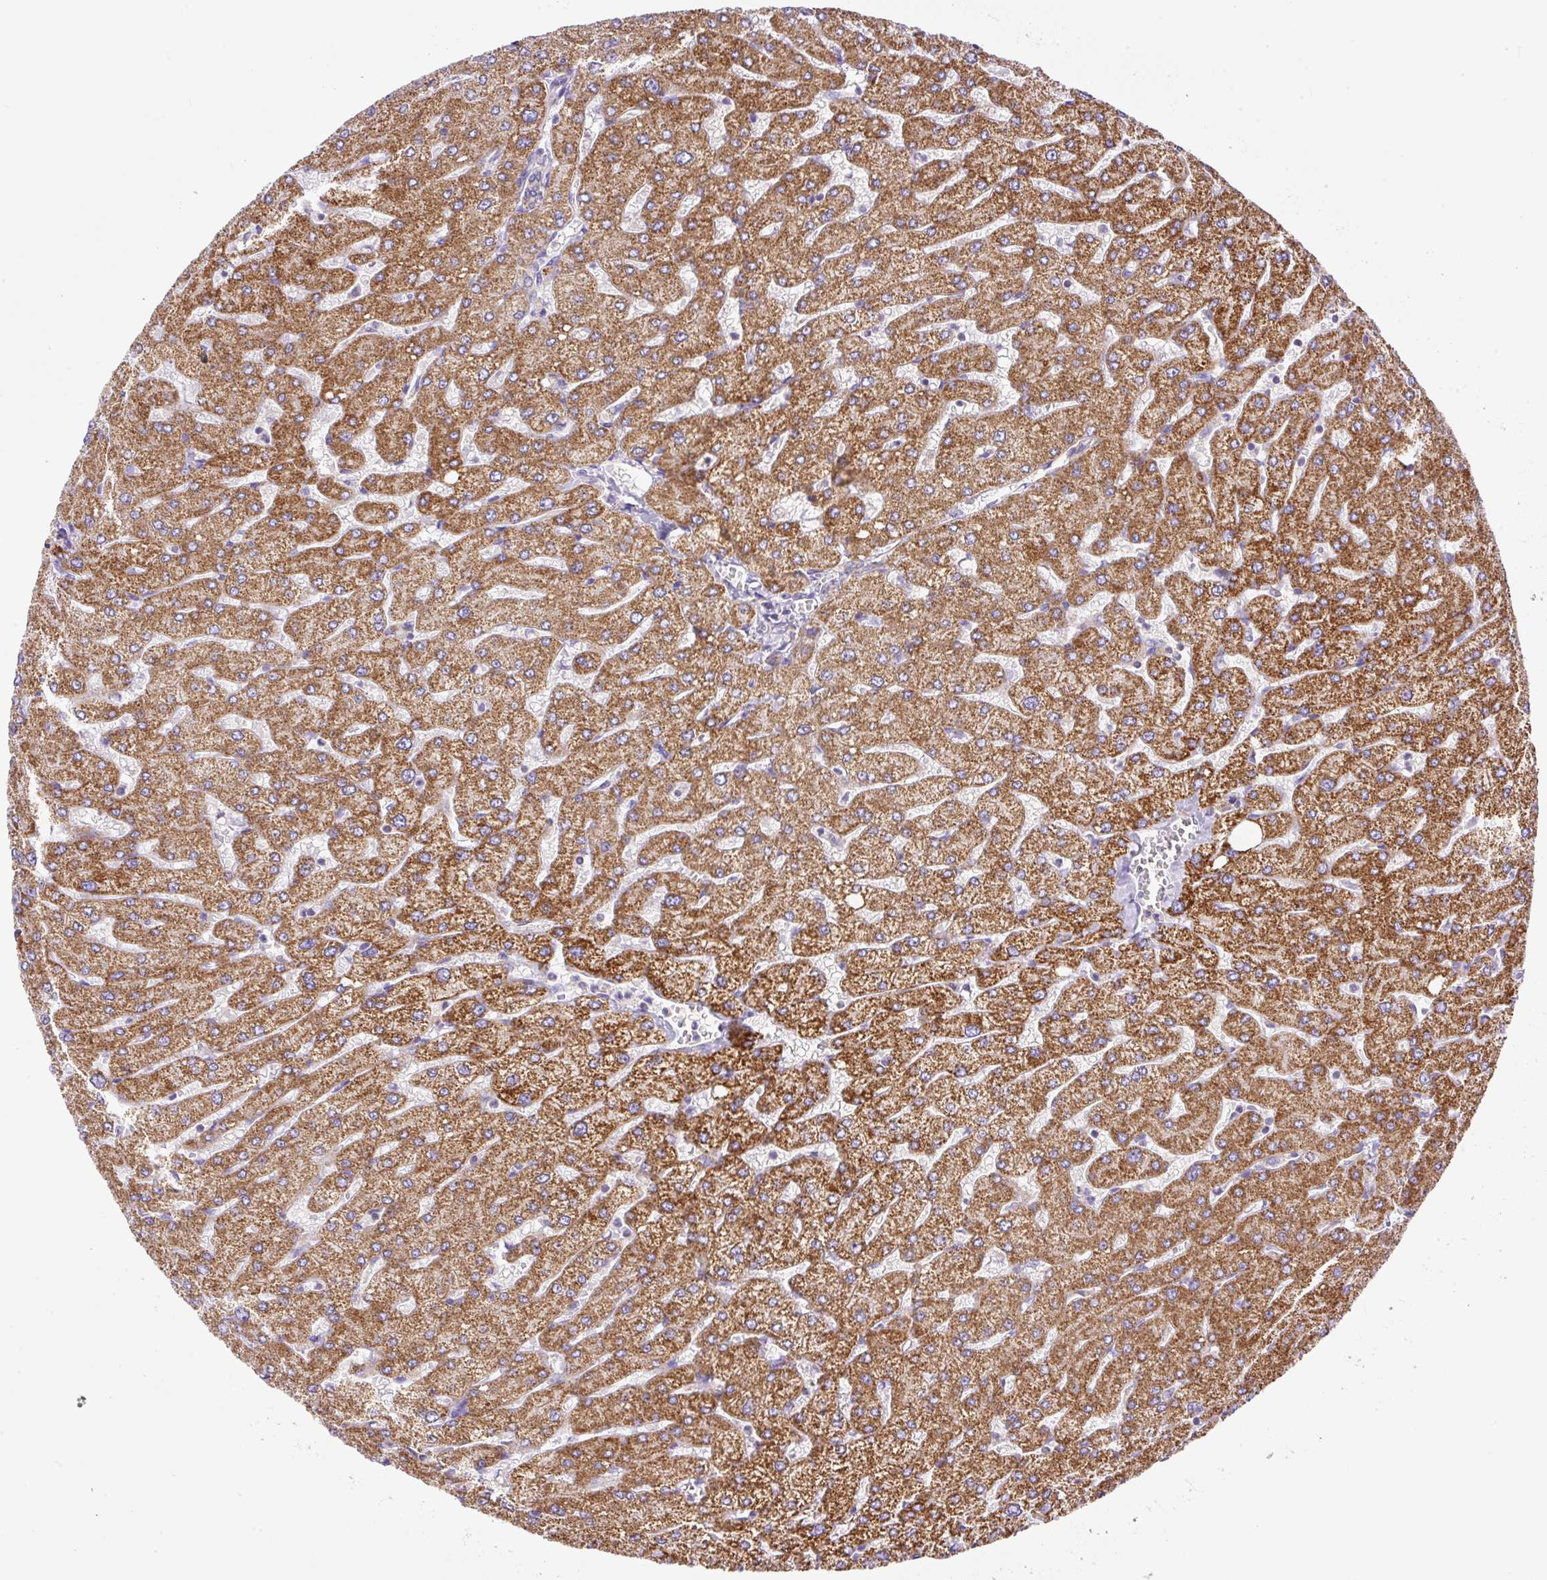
{"staining": {"intensity": "negative", "quantity": "none", "location": "none"}, "tissue": "liver", "cell_type": "Cholangiocytes", "image_type": "normal", "snomed": [{"axis": "morphology", "description": "Normal tissue, NOS"}, {"axis": "topography", "description": "Liver"}], "caption": "Immunohistochemistry image of benign human liver stained for a protein (brown), which displays no positivity in cholangiocytes.", "gene": "NF1", "patient": {"sex": "male", "age": 55}}